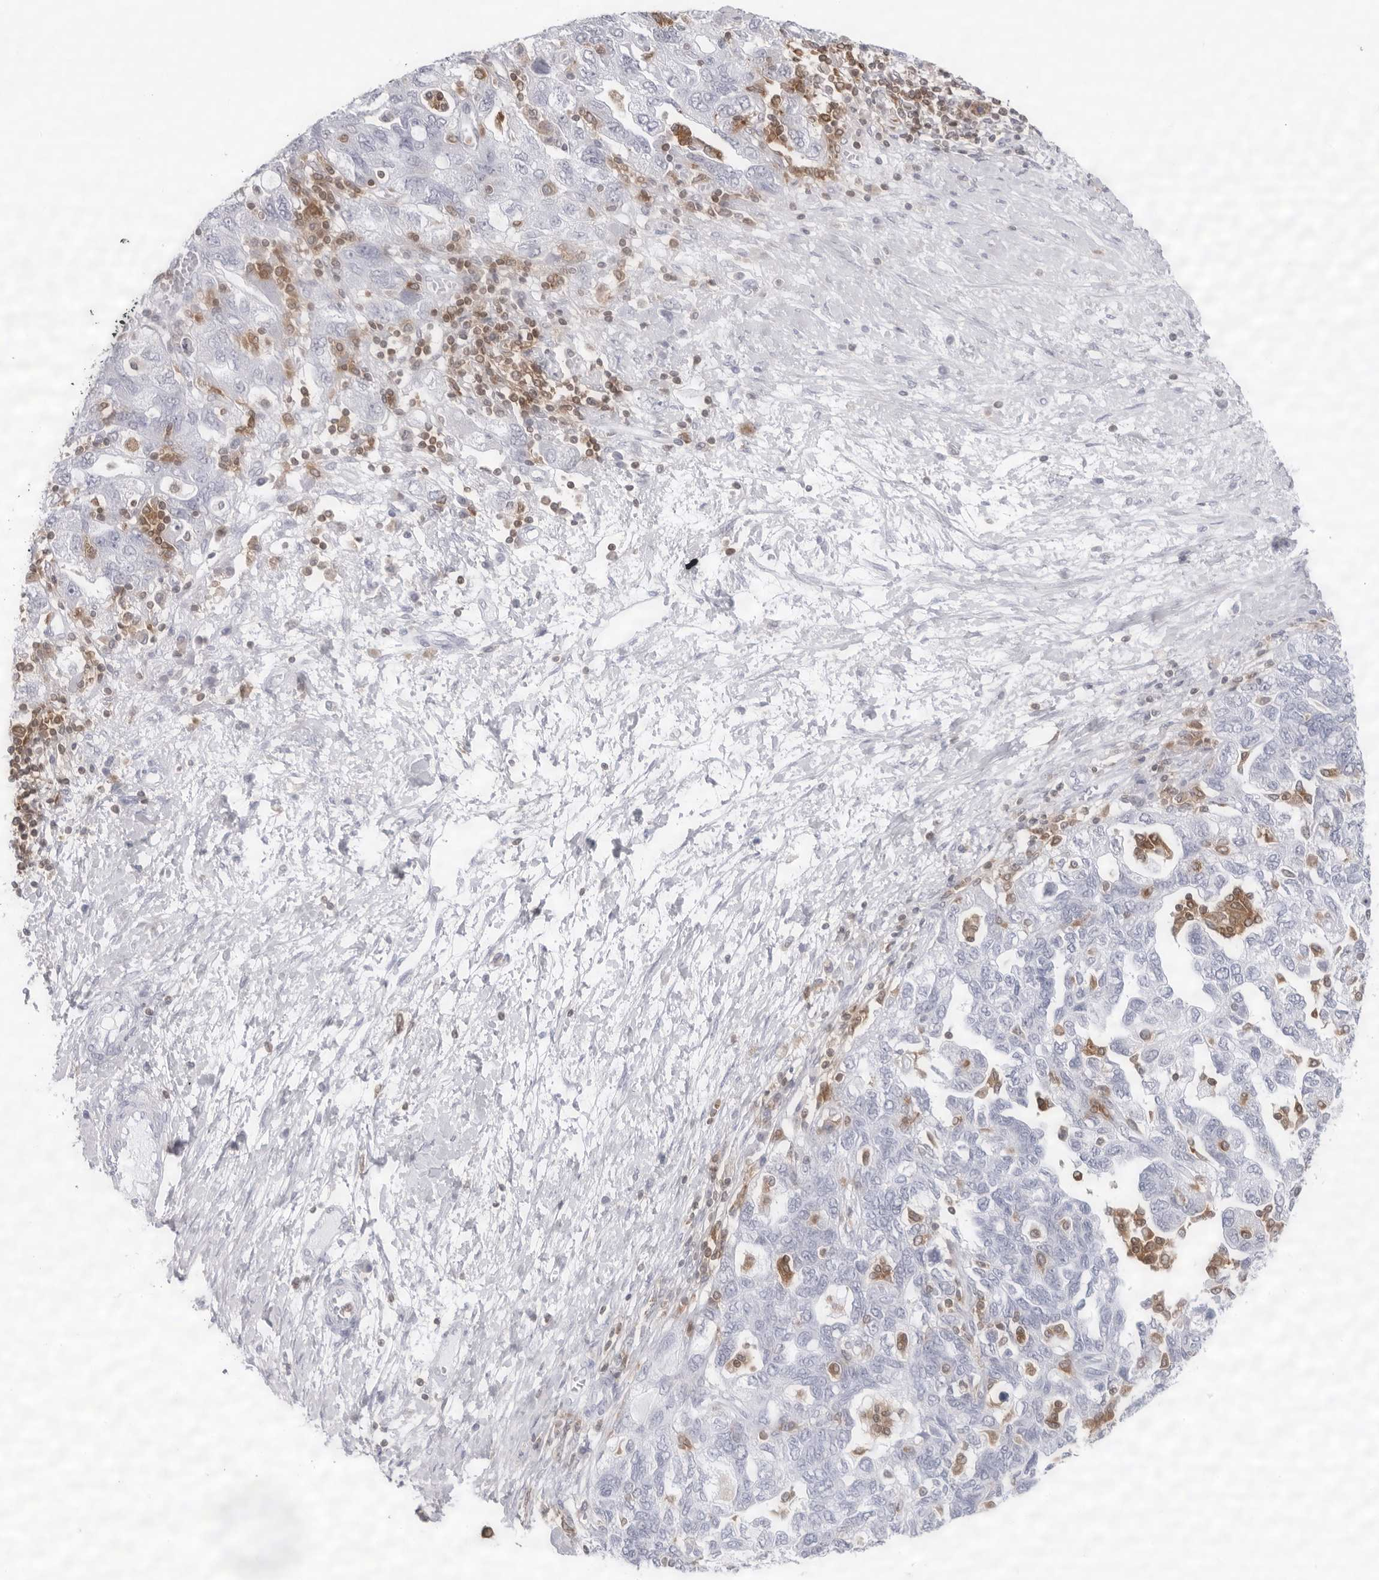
{"staining": {"intensity": "negative", "quantity": "none", "location": "none"}, "tissue": "ovarian cancer", "cell_type": "Tumor cells", "image_type": "cancer", "snomed": [{"axis": "morphology", "description": "Carcinoma, NOS"}, {"axis": "morphology", "description": "Cystadenocarcinoma, serous, NOS"}, {"axis": "topography", "description": "Ovary"}], "caption": "Tumor cells show no significant protein expression in ovarian carcinoma.", "gene": "FMNL1", "patient": {"sex": "female", "age": 69}}